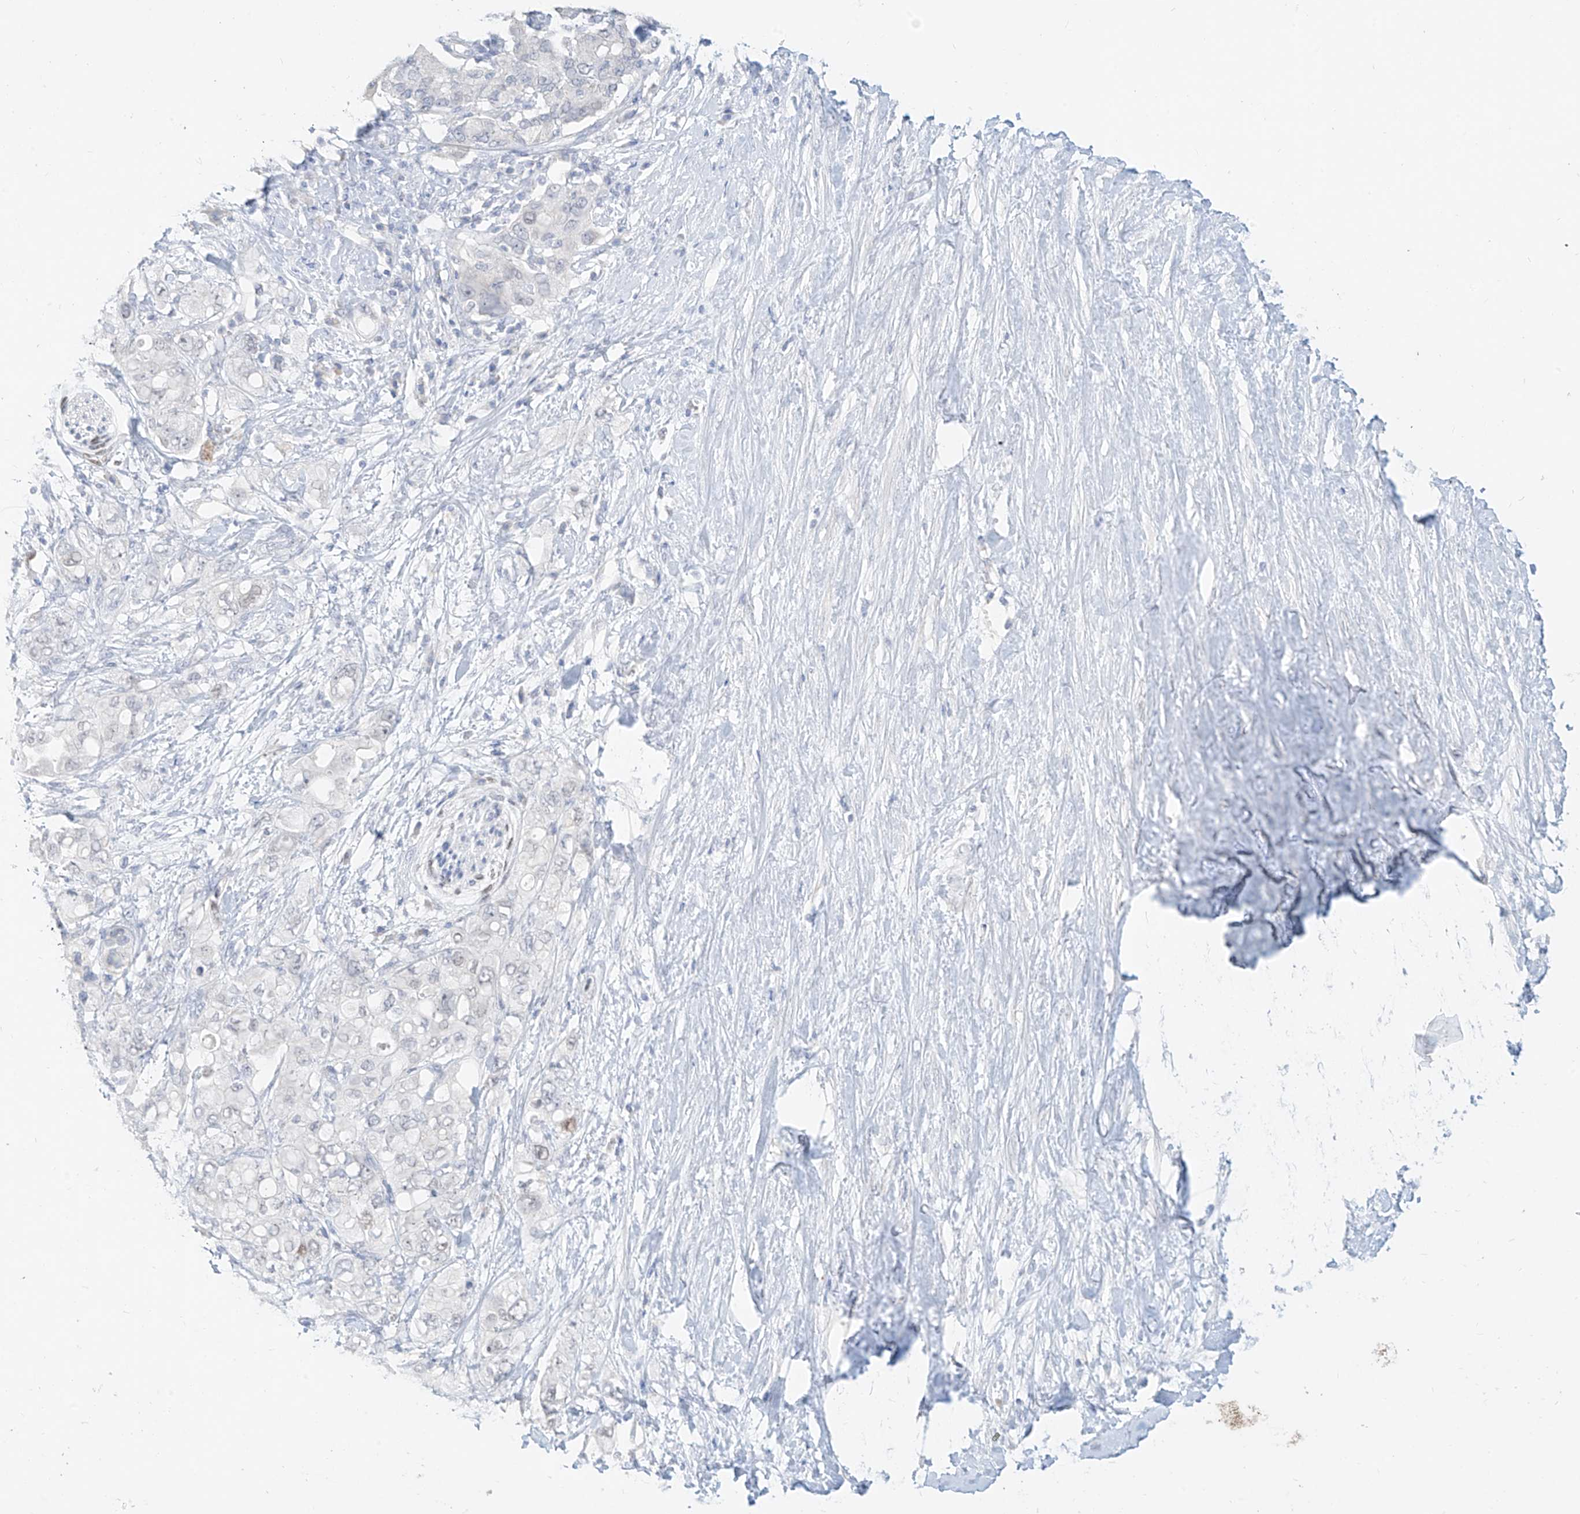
{"staining": {"intensity": "negative", "quantity": "none", "location": "none"}, "tissue": "pancreatic cancer", "cell_type": "Tumor cells", "image_type": "cancer", "snomed": [{"axis": "morphology", "description": "Adenocarcinoma, NOS"}, {"axis": "topography", "description": "Pancreas"}], "caption": "High power microscopy micrograph of an immunohistochemistry image of pancreatic adenocarcinoma, revealing no significant positivity in tumor cells.", "gene": "BARX2", "patient": {"sex": "female", "age": 56}}